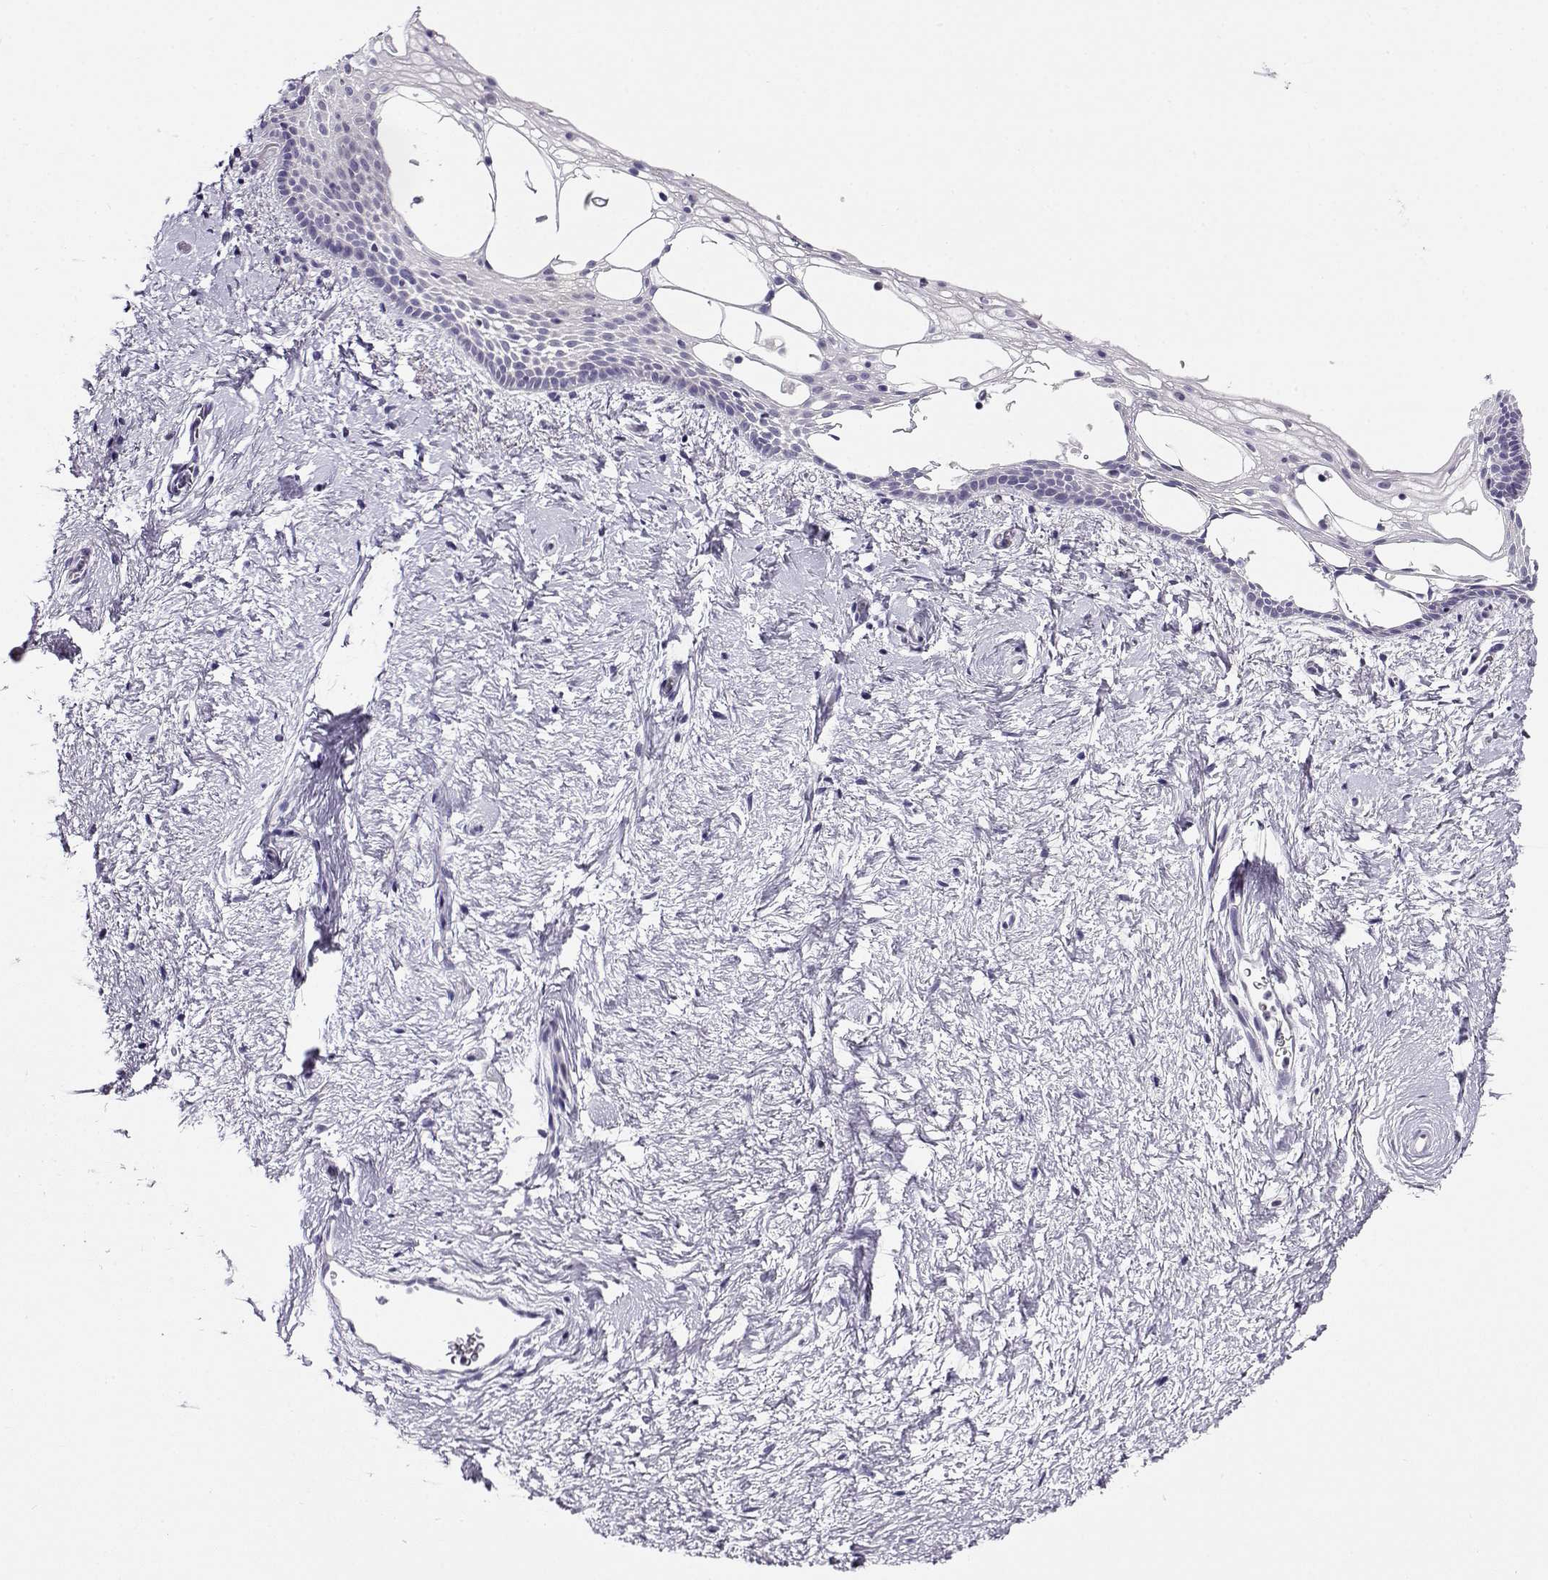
{"staining": {"intensity": "negative", "quantity": "none", "location": "none"}, "tissue": "vagina", "cell_type": "Squamous epithelial cells", "image_type": "normal", "snomed": [{"axis": "morphology", "description": "Normal tissue, NOS"}, {"axis": "topography", "description": "Vagina"}], "caption": "IHC micrograph of normal vagina stained for a protein (brown), which displays no staining in squamous epithelial cells.", "gene": "FEZF1", "patient": {"sex": "female", "age": 61}}